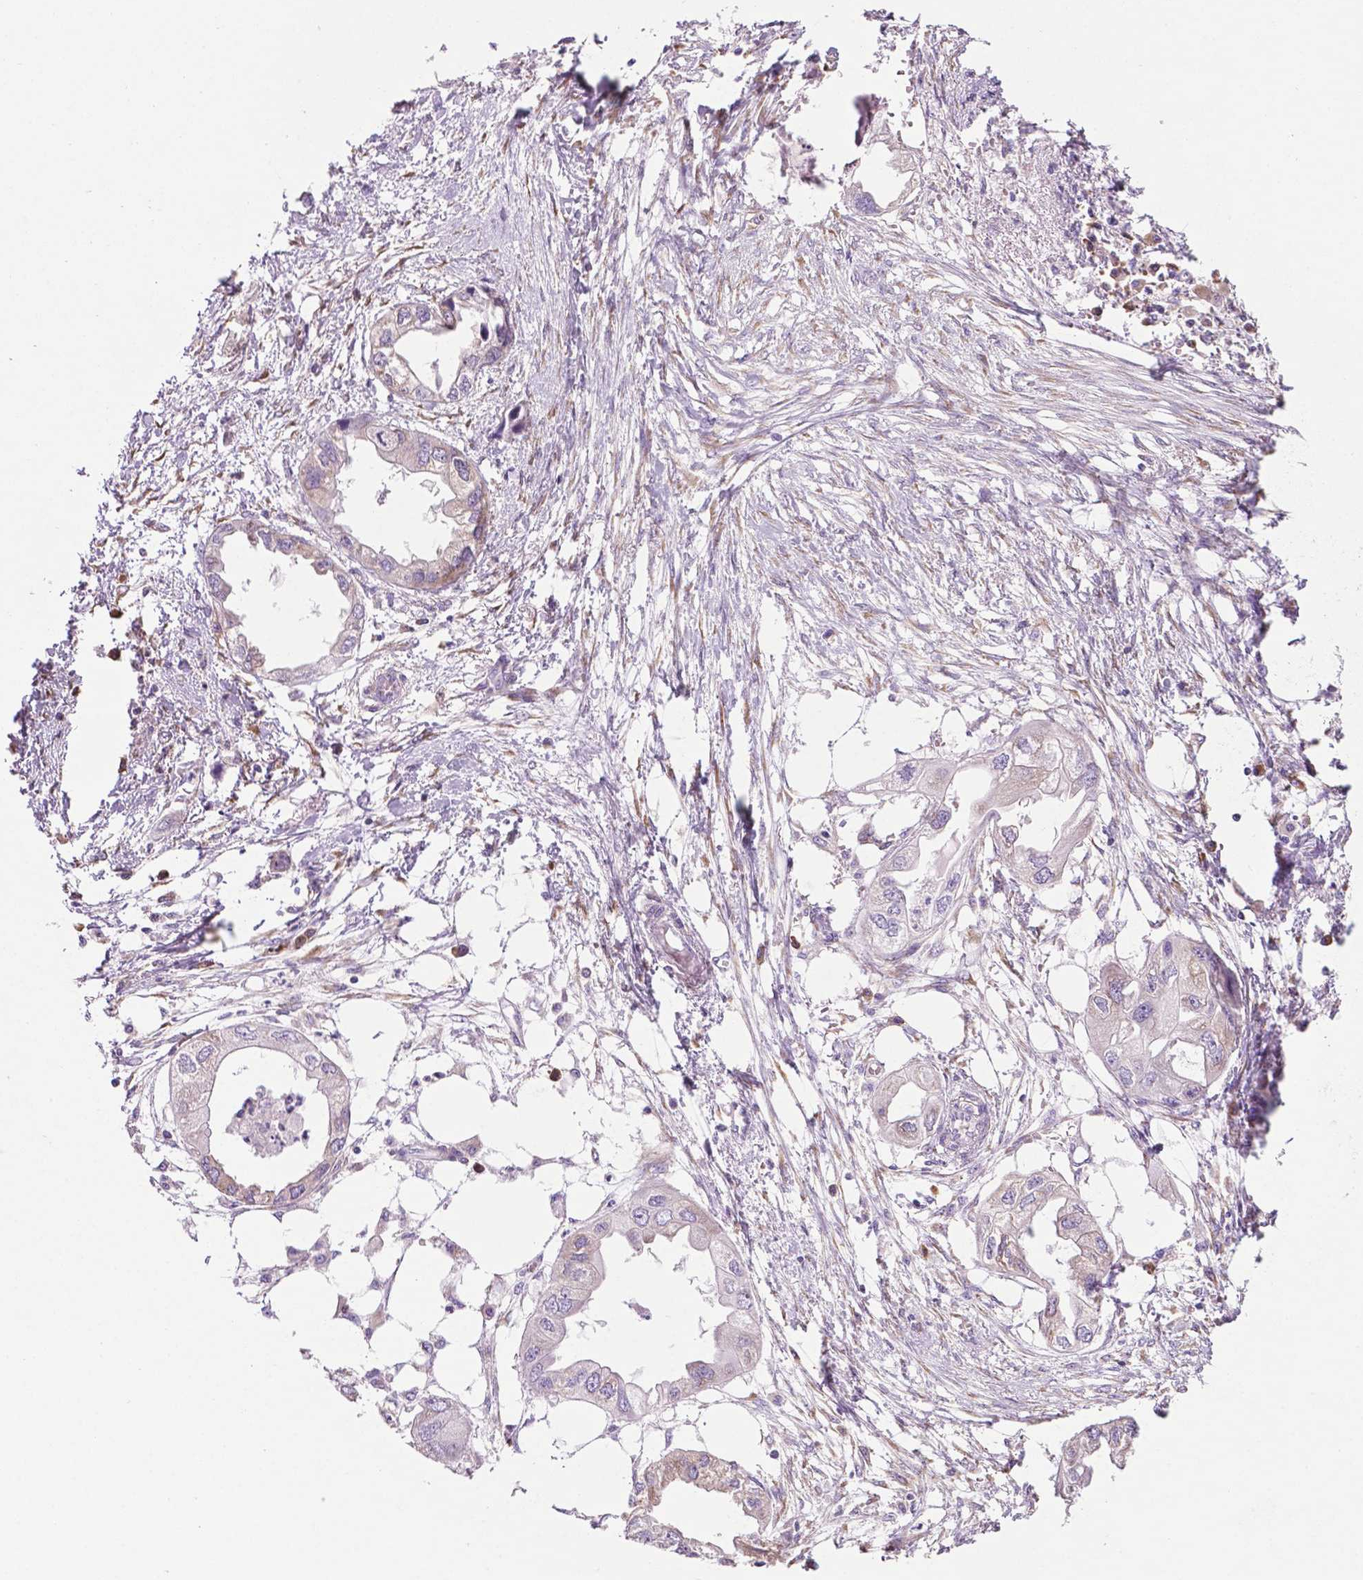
{"staining": {"intensity": "negative", "quantity": "none", "location": "none"}, "tissue": "endometrial cancer", "cell_type": "Tumor cells", "image_type": "cancer", "snomed": [{"axis": "morphology", "description": "Adenocarcinoma, NOS"}, {"axis": "morphology", "description": "Adenocarcinoma, metastatic, NOS"}, {"axis": "topography", "description": "Adipose tissue"}, {"axis": "topography", "description": "Endometrium"}], "caption": "DAB immunohistochemical staining of endometrial cancer (metastatic adenocarcinoma) displays no significant positivity in tumor cells.", "gene": "RPL29", "patient": {"sex": "female", "age": 67}}